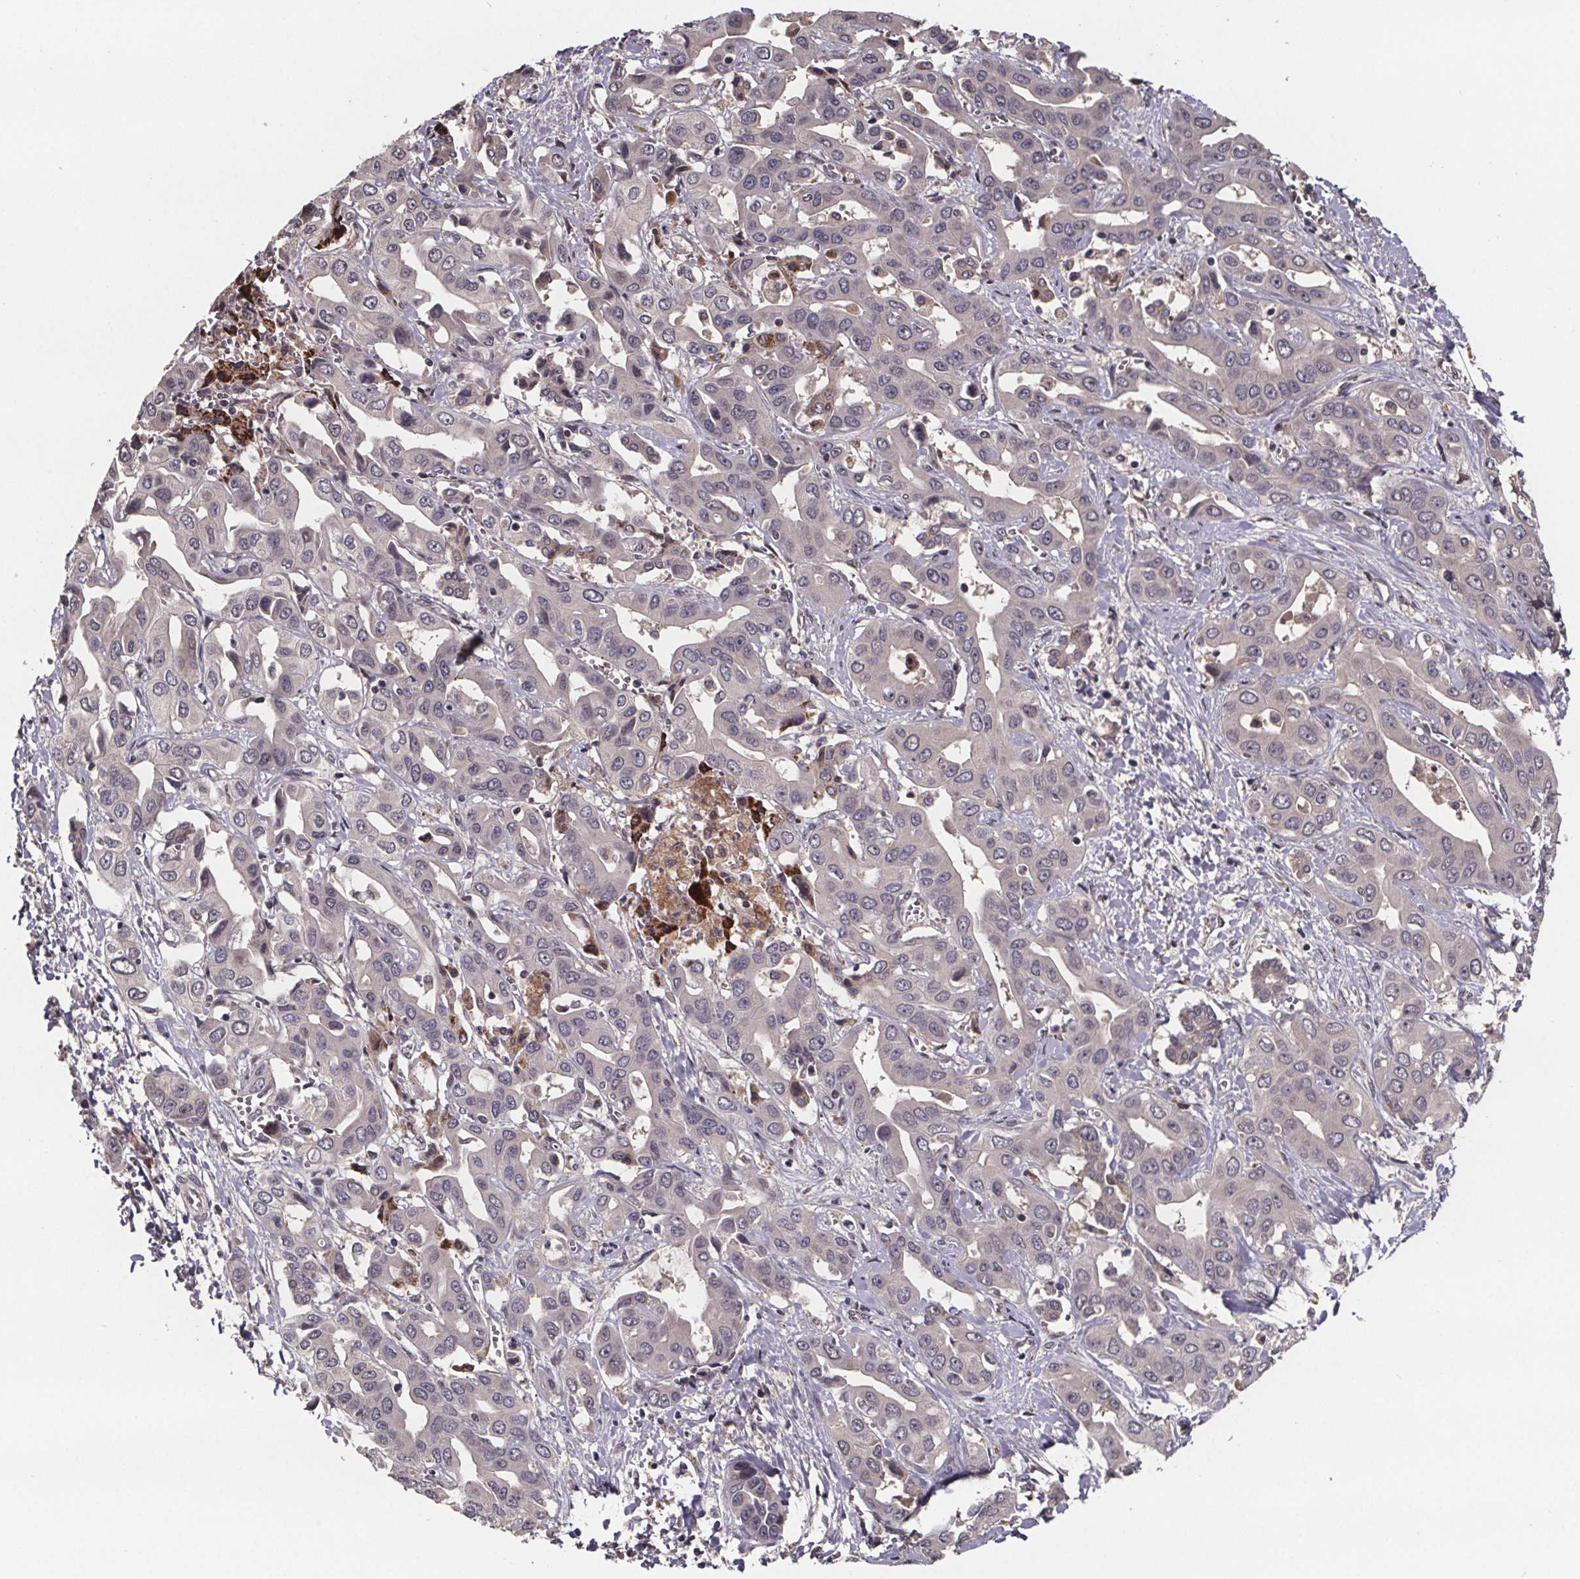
{"staining": {"intensity": "negative", "quantity": "none", "location": "none"}, "tissue": "liver cancer", "cell_type": "Tumor cells", "image_type": "cancer", "snomed": [{"axis": "morphology", "description": "Cholangiocarcinoma"}, {"axis": "topography", "description": "Liver"}], "caption": "Tumor cells show no significant protein positivity in liver cholangiocarcinoma. (DAB immunohistochemistry, high magnification).", "gene": "SAT1", "patient": {"sex": "female", "age": 52}}